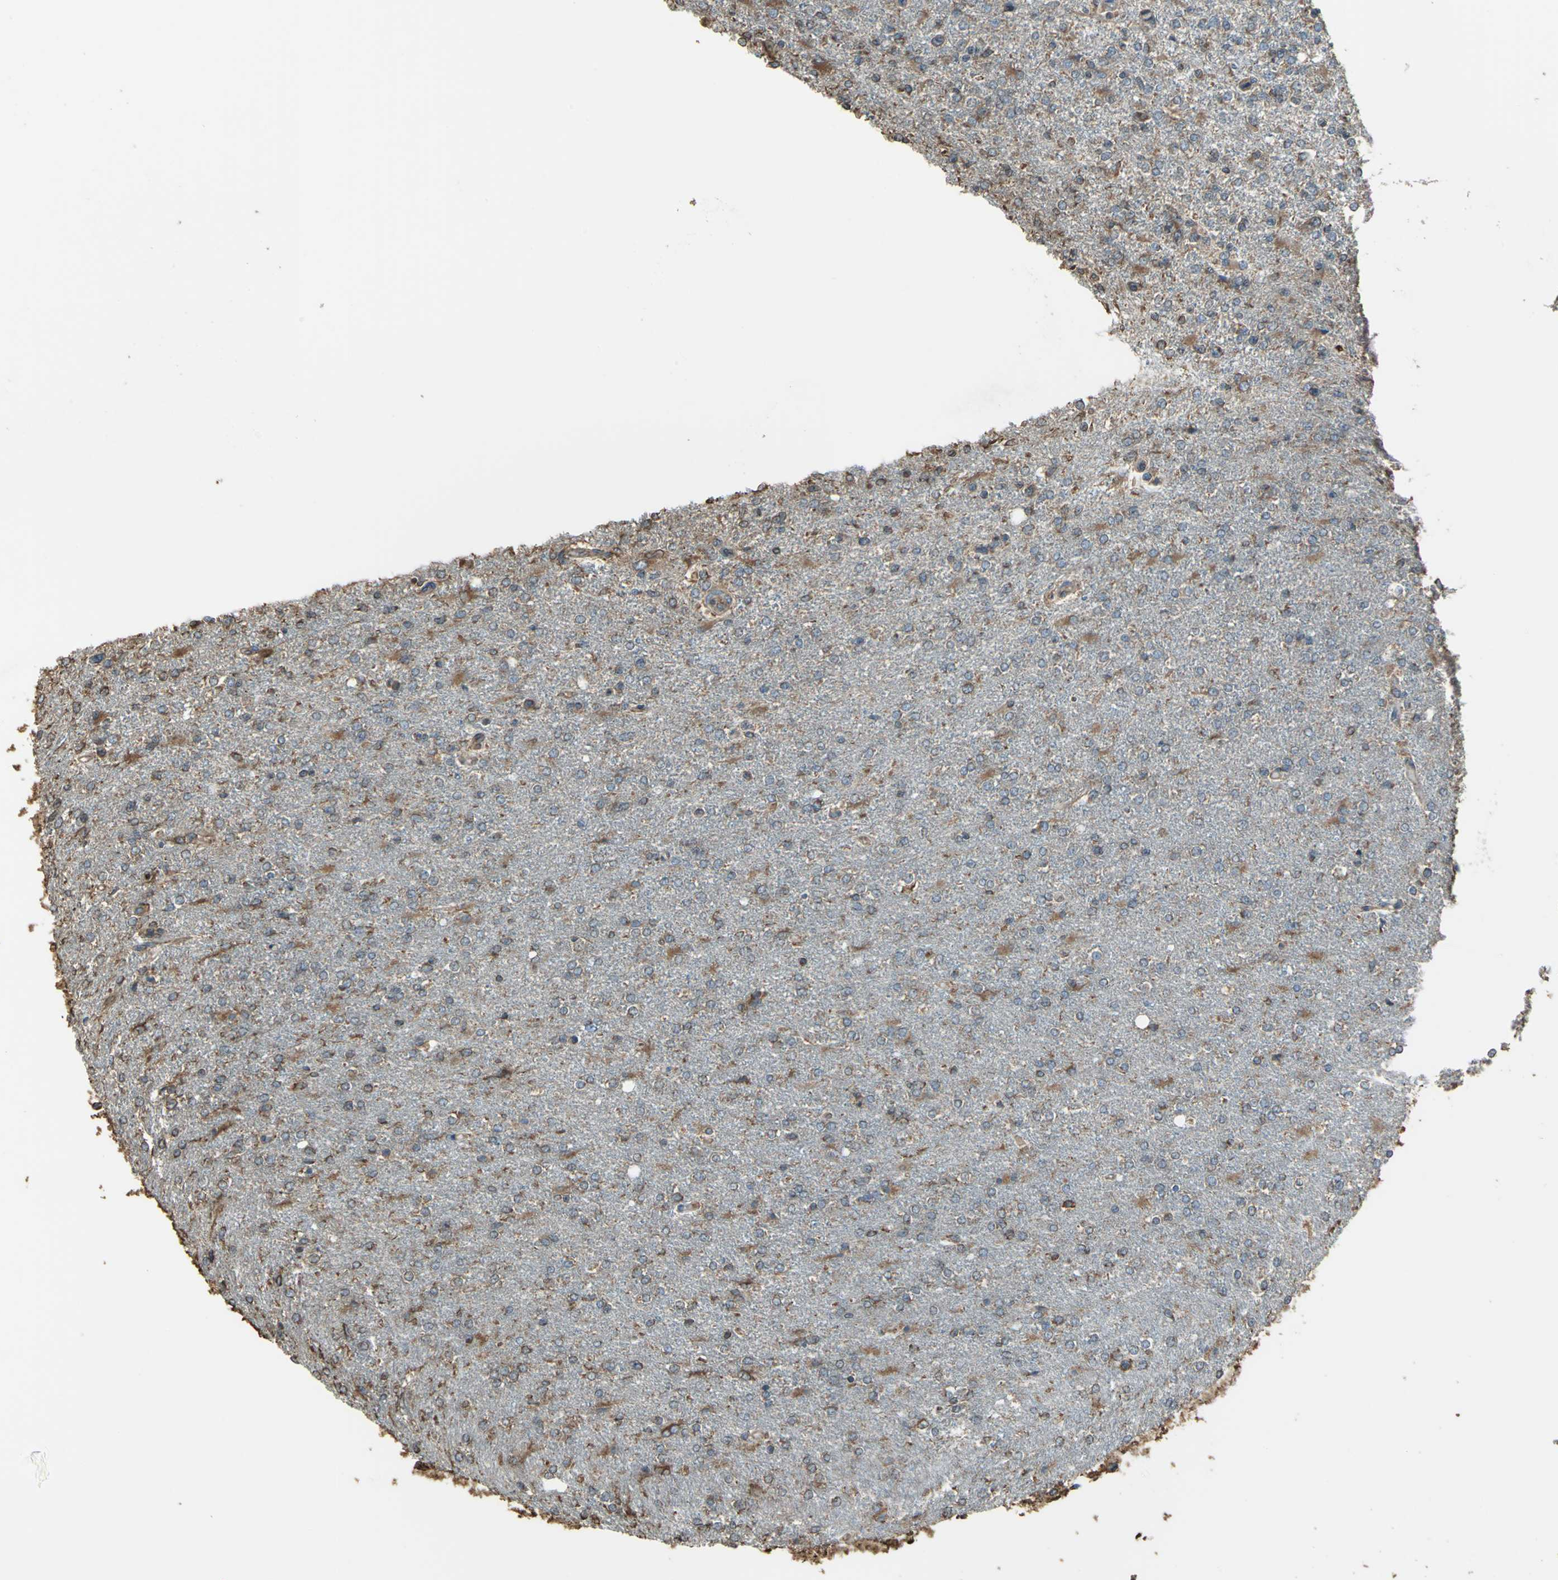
{"staining": {"intensity": "moderate", "quantity": ">75%", "location": "cytoplasmic/membranous"}, "tissue": "glioma", "cell_type": "Tumor cells", "image_type": "cancer", "snomed": [{"axis": "morphology", "description": "Glioma, malignant, High grade"}, {"axis": "topography", "description": "Cerebral cortex"}], "caption": "Immunohistochemical staining of high-grade glioma (malignant) shows moderate cytoplasmic/membranous protein staining in about >75% of tumor cells.", "gene": "GPANK1", "patient": {"sex": "male", "age": 76}}